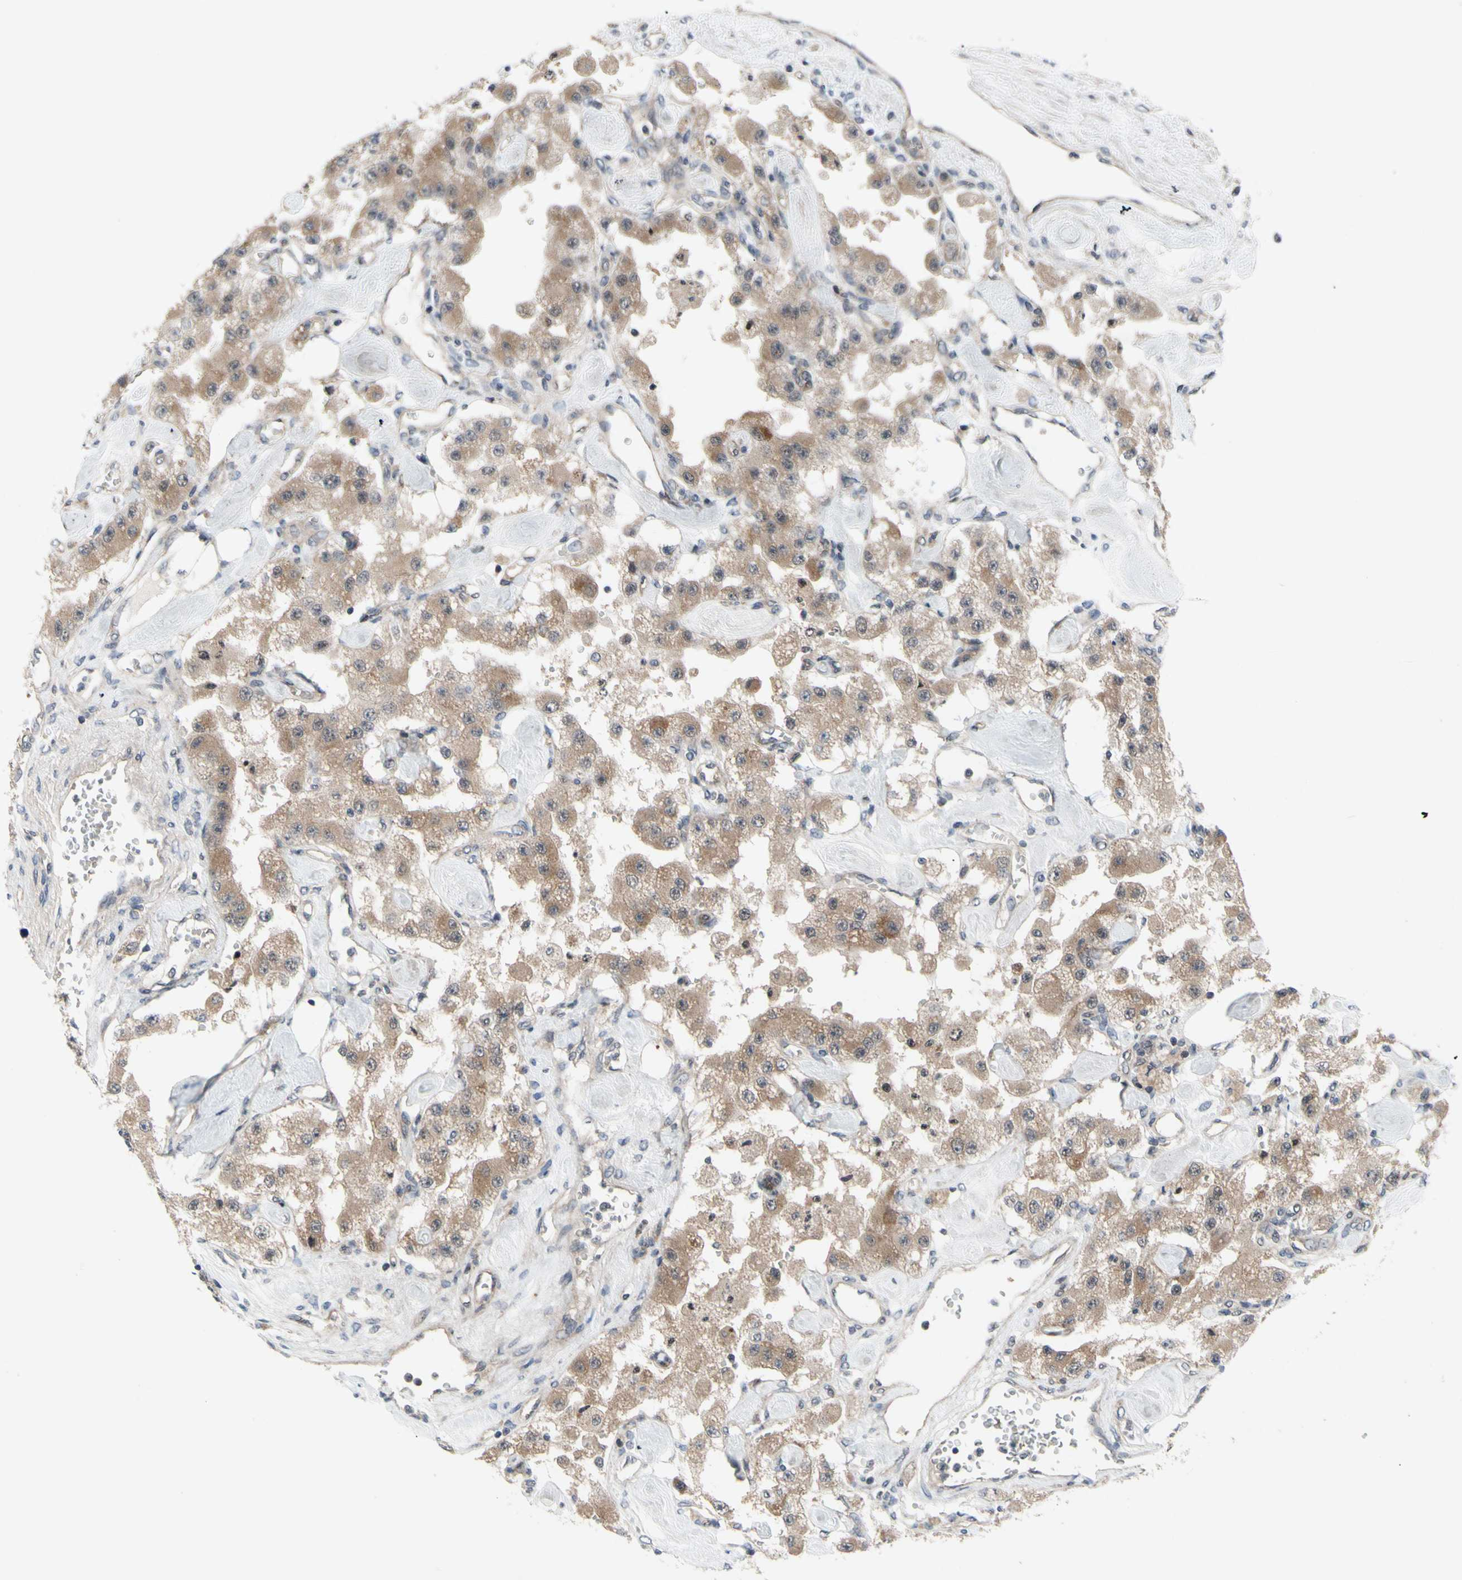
{"staining": {"intensity": "weak", "quantity": ">75%", "location": "cytoplasmic/membranous"}, "tissue": "carcinoid", "cell_type": "Tumor cells", "image_type": "cancer", "snomed": [{"axis": "morphology", "description": "Carcinoid, malignant, NOS"}, {"axis": "topography", "description": "Pancreas"}], "caption": "Carcinoid stained for a protein (brown) reveals weak cytoplasmic/membranous positive staining in about >75% of tumor cells.", "gene": "TRDMT1", "patient": {"sex": "male", "age": 41}}